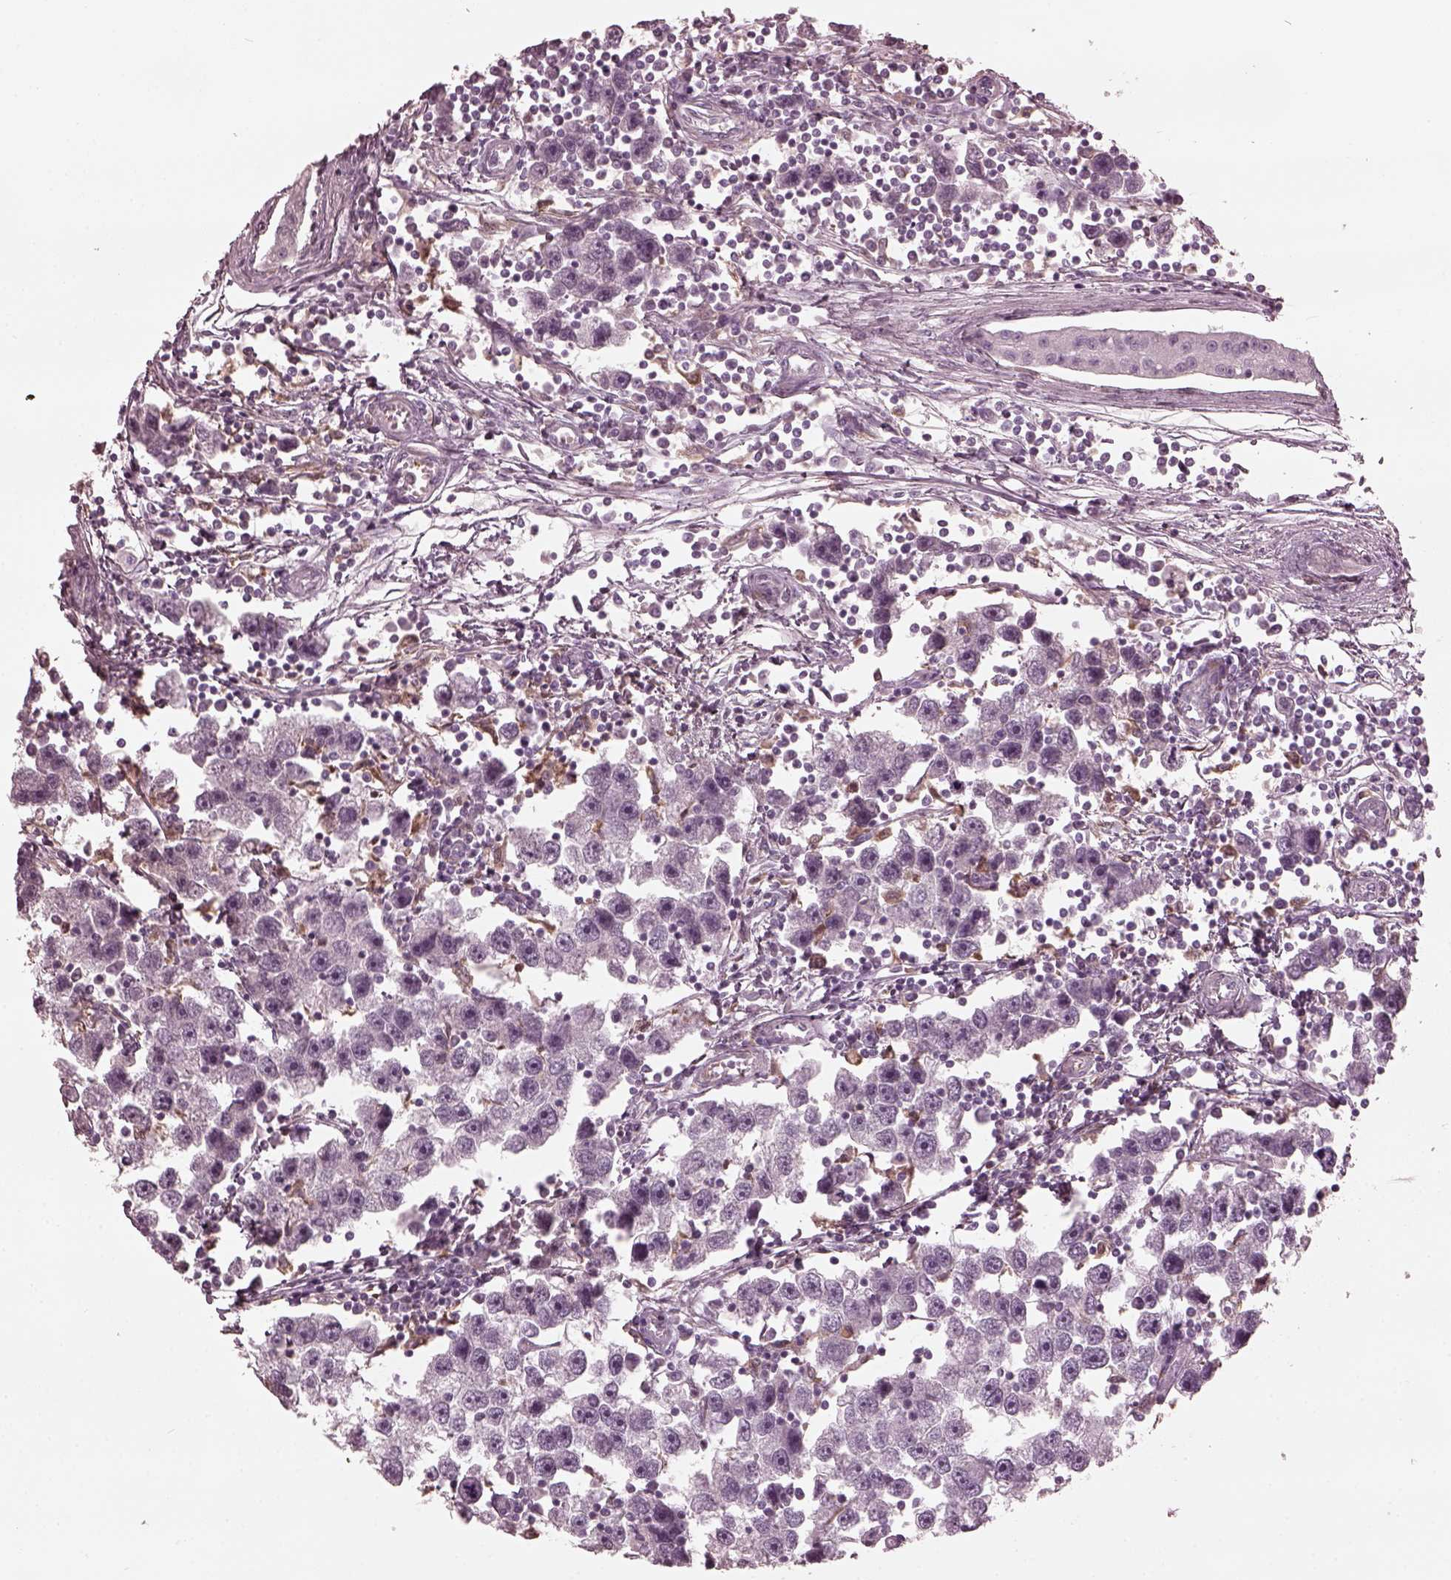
{"staining": {"intensity": "negative", "quantity": "none", "location": "none"}, "tissue": "testis cancer", "cell_type": "Tumor cells", "image_type": "cancer", "snomed": [{"axis": "morphology", "description": "Seminoma, NOS"}, {"axis": "topography", "description": "Testis"}], "caption": "Tumor cells show no significant protein expression in testis cancer (seminoma). (Brightfield microscopy of DAB immunohistochemistry at high magnification).", "gene": "PSTPIP2", "patient": {"sex": "male", "age": 30}}